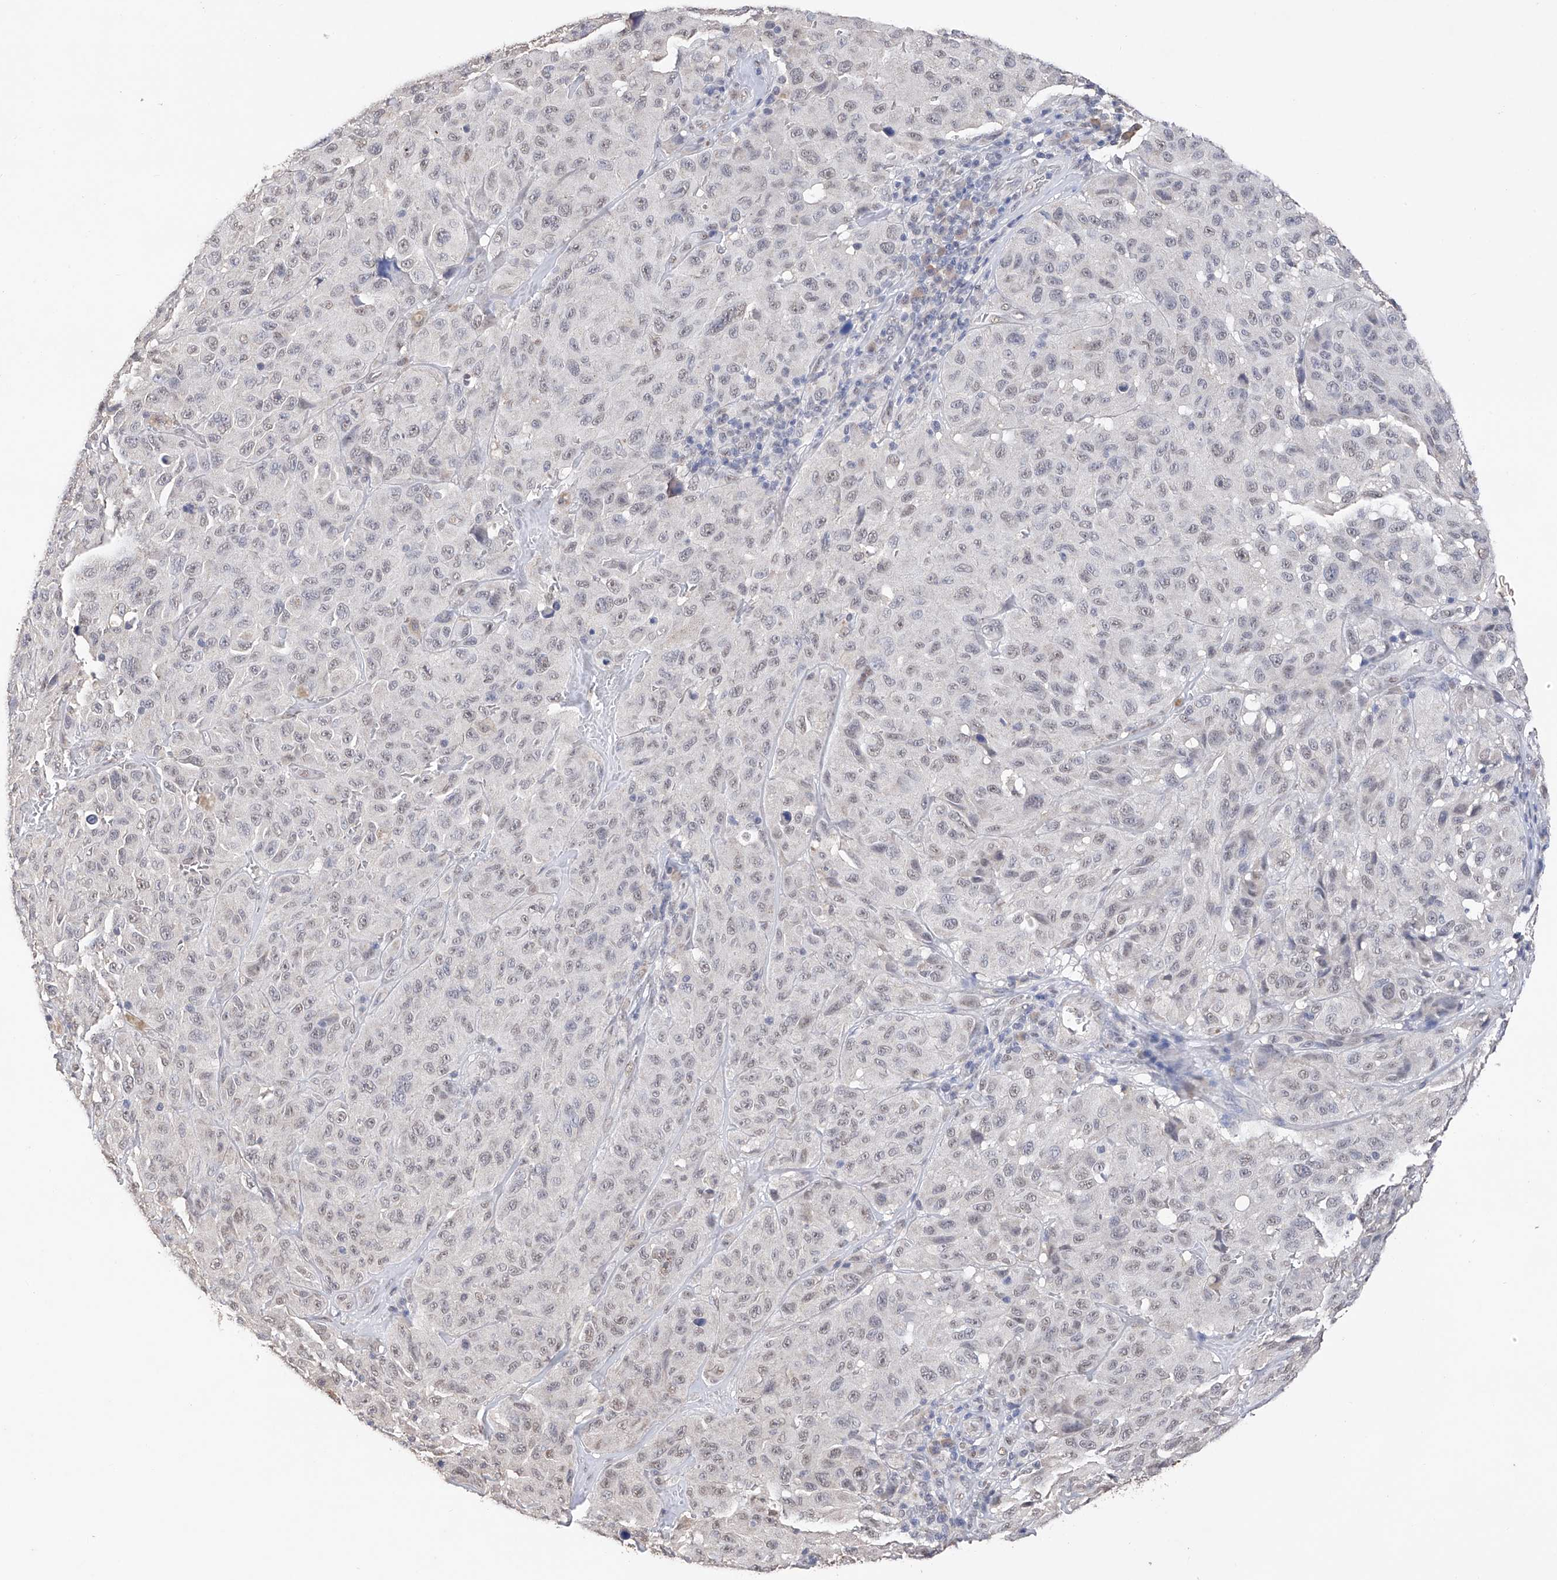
{"staining": {"intensity": "weak", "quantity": "25%-75%", "location": "nuclear"}, "tissue": "melanoma", "cell_type": "Tumor cells", "image_type": "cancer", "snomed": [{"axis": "morphology", "description": "Malignant melanoma, NOS"}, {"axis": "topography", "description": "Skin"}], "caption": "This histopathology image exhibits immunohistochemistry (IHC) staining of human malignant melanoma, with low weak nuclear expression in about 25%-75% of tumor cells.", "gene": "DMAP1", "patient": {"sex": "male", "age": 66}}